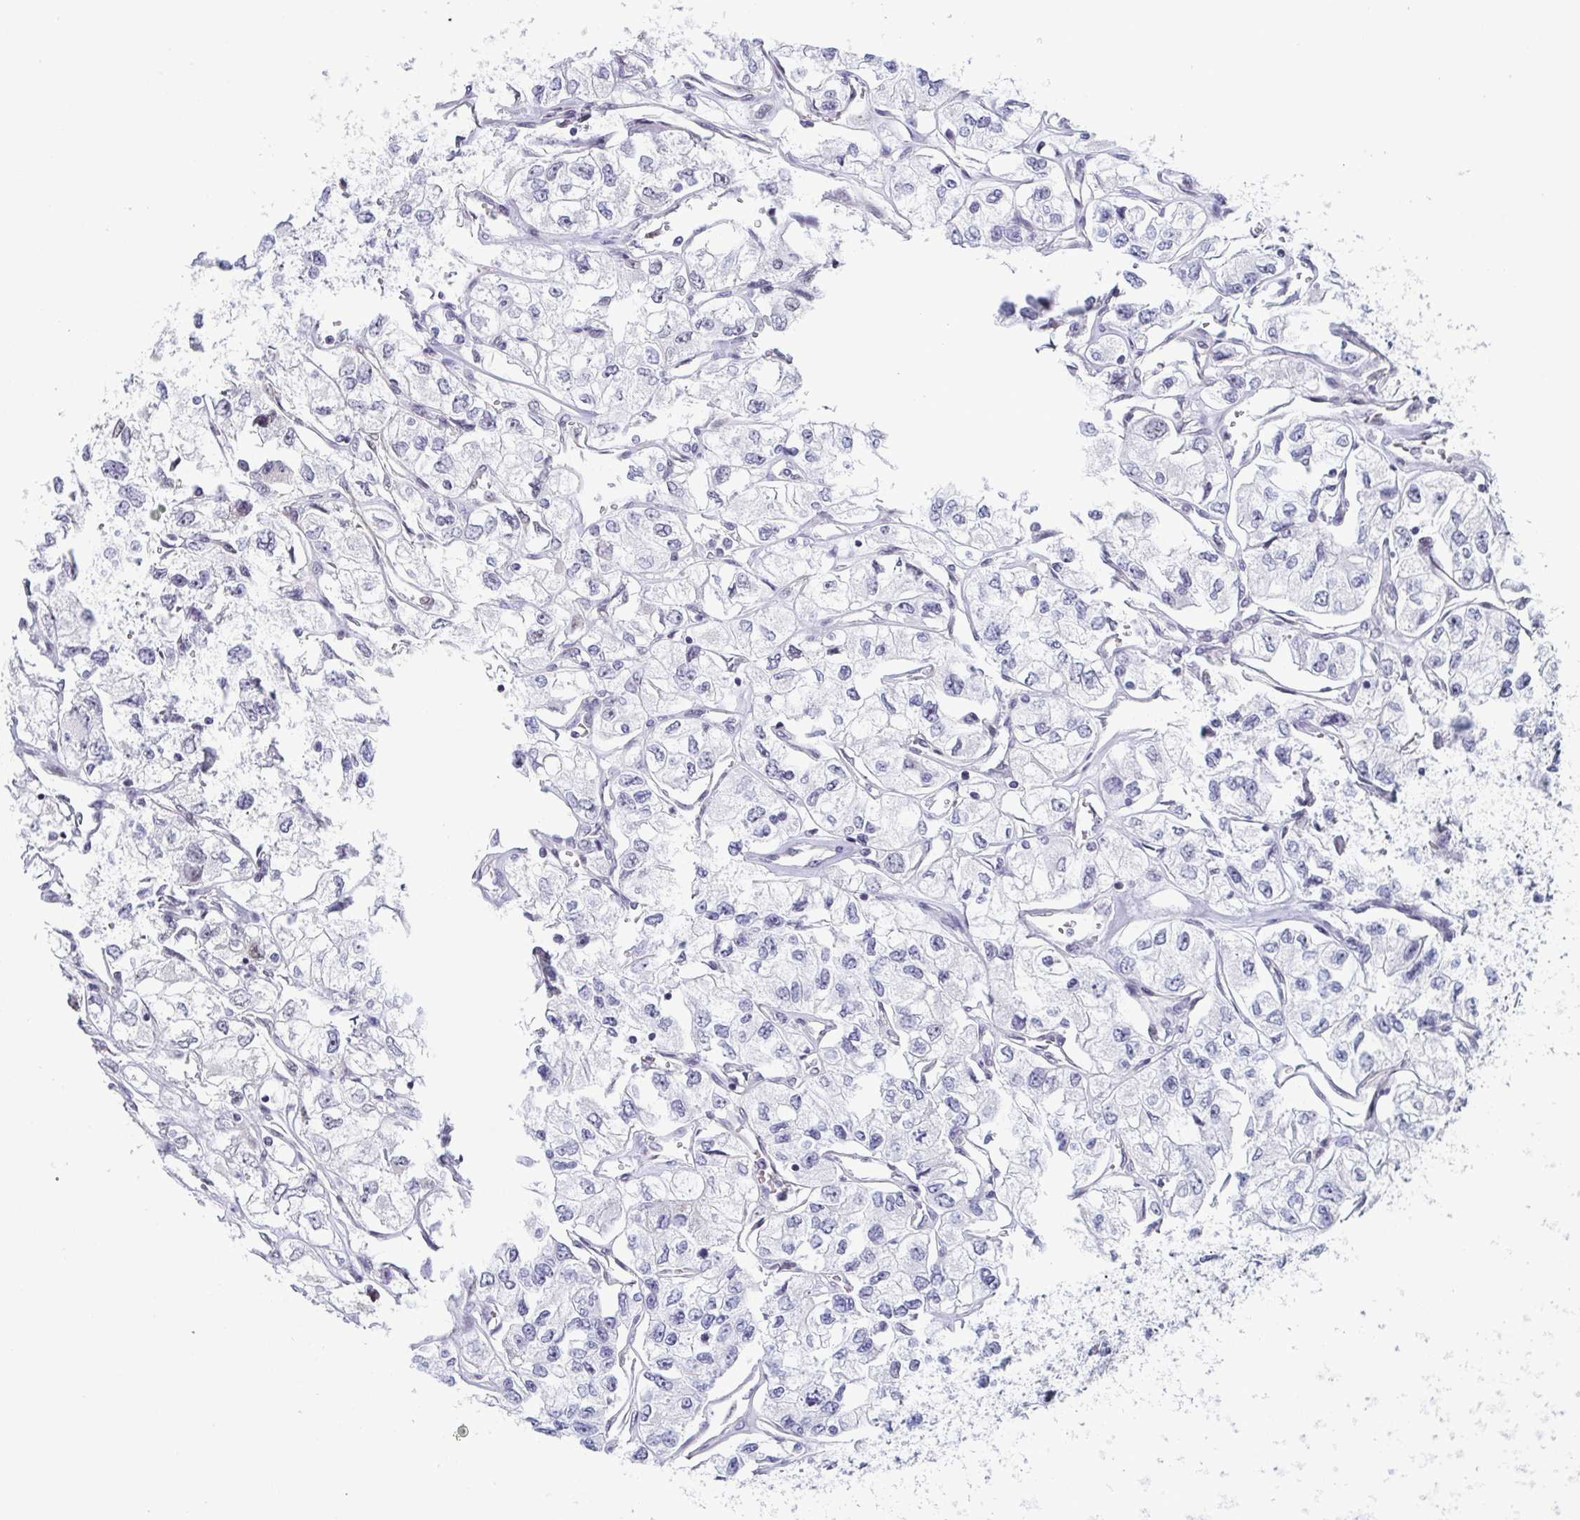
{"staining": {"intensity": "negative", "quantity": "none", "location": "none"}, "tissue": "renal cancer", "cell_type": "Tumor cells", "image_type": "cancer", "snomed": [{"axis": "morphology", "description": "Adenocarcinoma, NOS"}, {"axis": "topography", "description": "Kidney"}], "caption": "Renal cancer (adenocarcinoma) was stained to show a protein in brown. There is no significant expression in tumor cells.", "gene": "EXOSC7", "patient": {"sex": "female", "age": 59}}